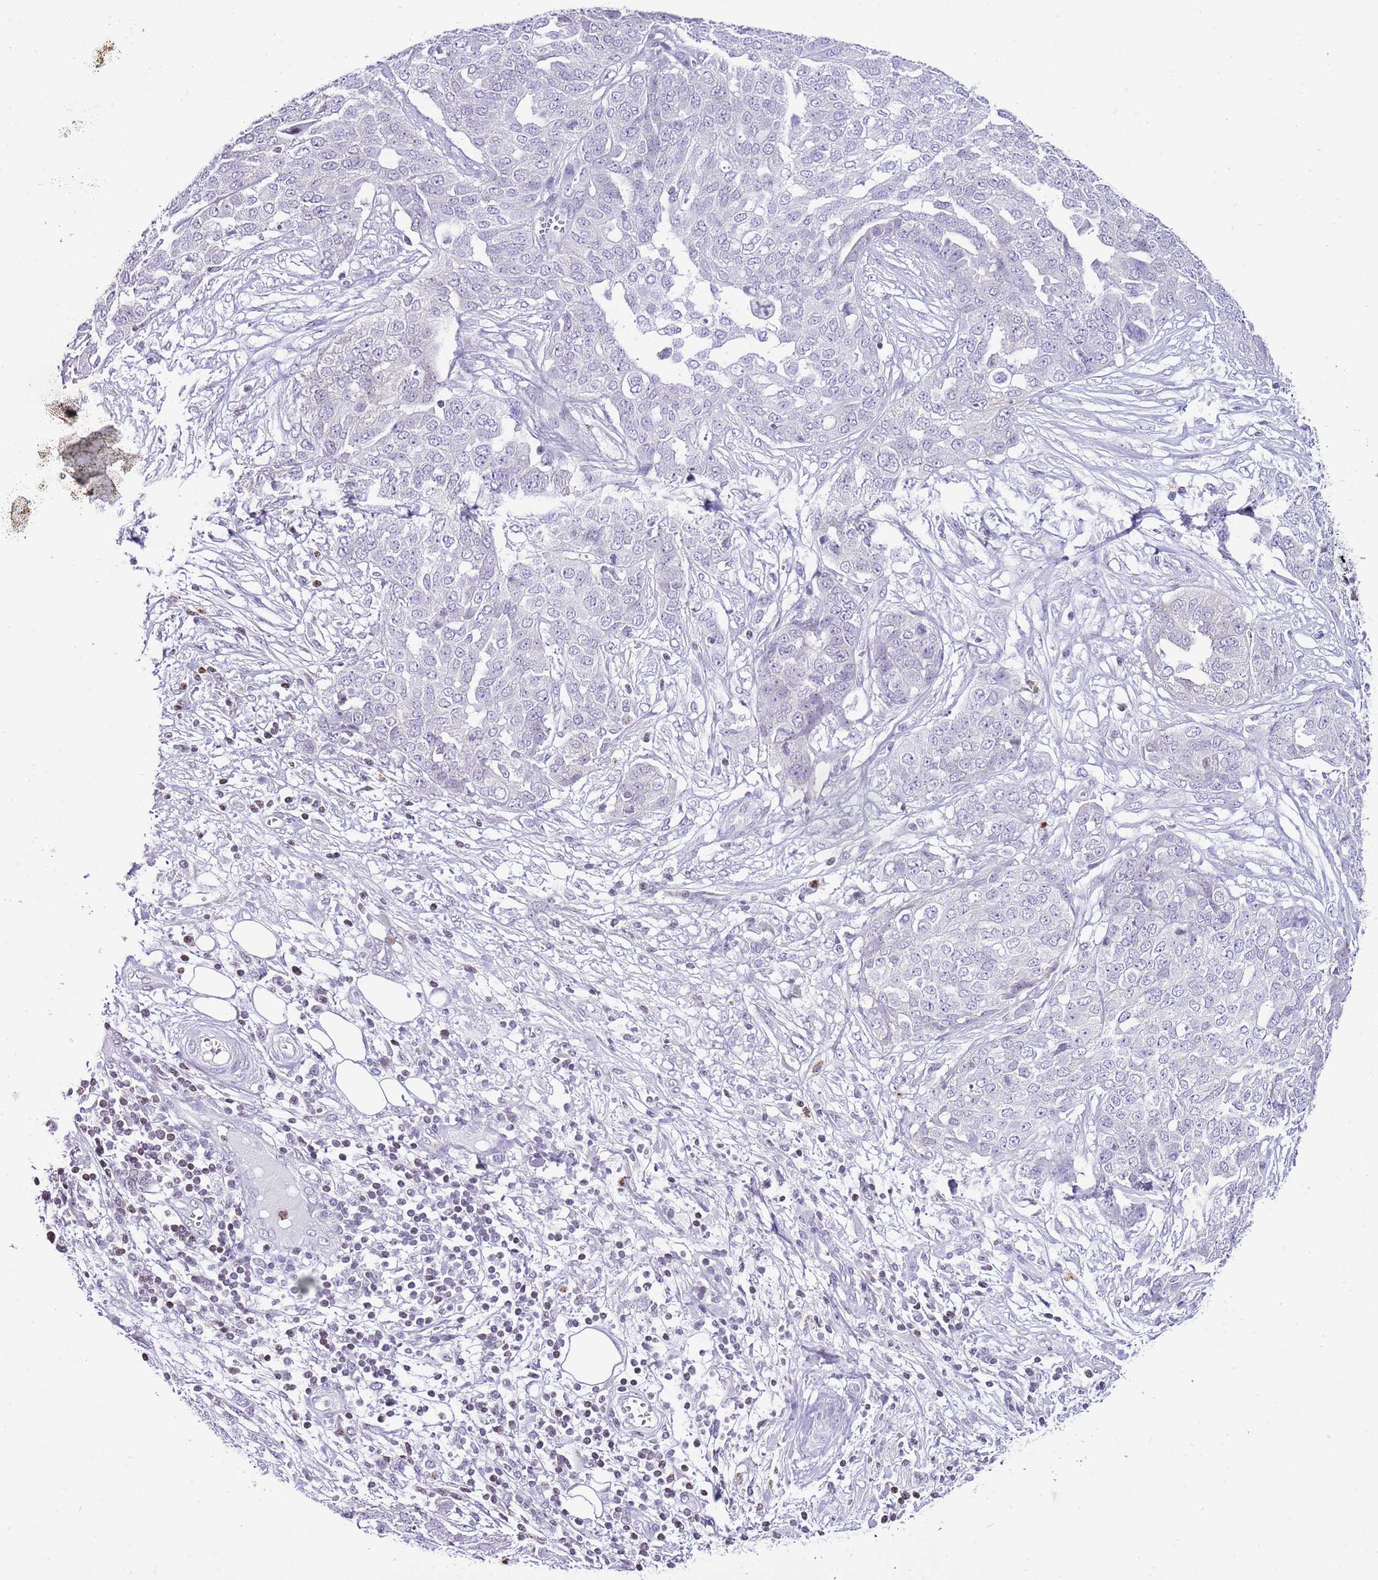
{"staining": {"intensity": "negative", "quantity": "none", "location": "none"}, "tissue": "ovarian cancer", "cell_type": "Tumor cells", "image_type": "cancer", "snomed": [{"axis": "morphology", "description": "Cystadenocarcinoma, serous, NOS"}, {"axis": "topography", "description": "Soft tissue"}, {"axis": "topography", "description": "Ovary"}], "caption": "The image displays no significant positivity in tumor cells of ovarian cancer (serous cystadenocarcinoma).", "gene": "PRR15", "patient": {"sex": "female", "age": 57}}